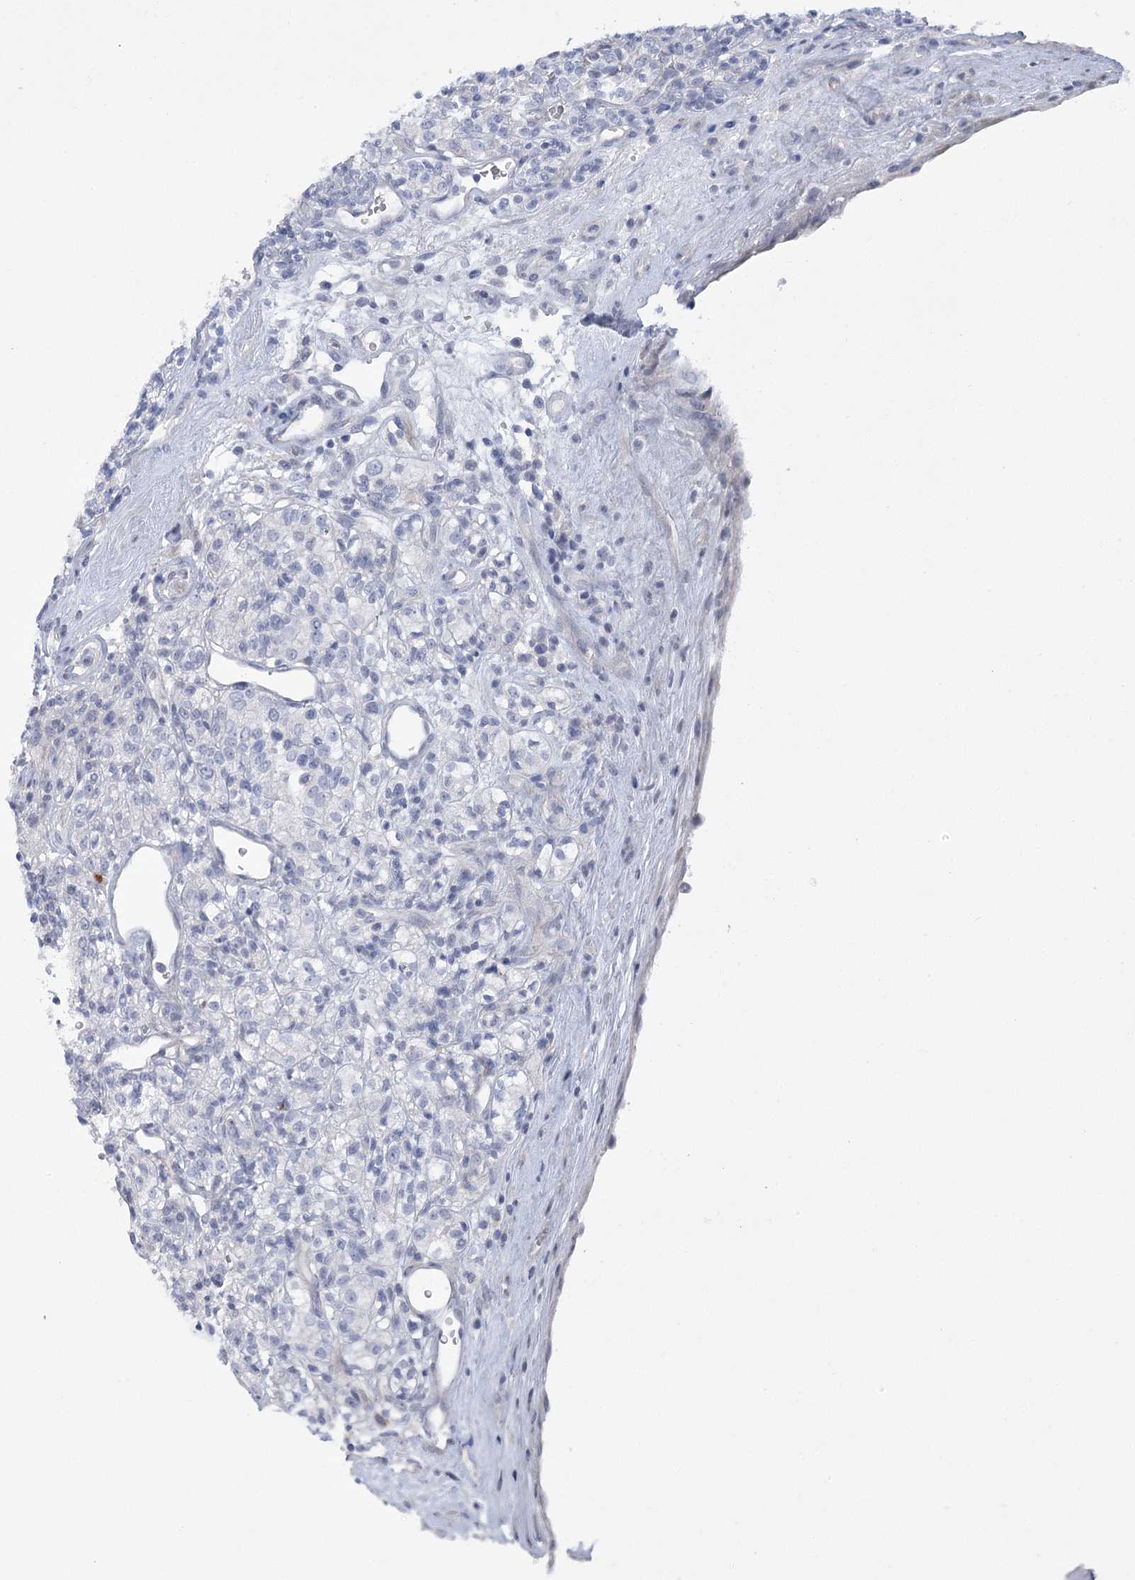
{"staining": {"intensity": "negative", "quantity": "none", "location": "none"}, "tissue": "renal cancer", "cell_type": "Tumor cells", "image_type": "cancer", "snomed": [{"axis": "morphology", "description": "Adenocarcinoma, NOS"}, {"axis": "topography", "description": "Kidney"}], "caption": "There is no significant expression in tumor cells of renal cancer (adenocarcinoma).", "gene": "FAM76B", "patient": {"sex": "male", "age": 77}}